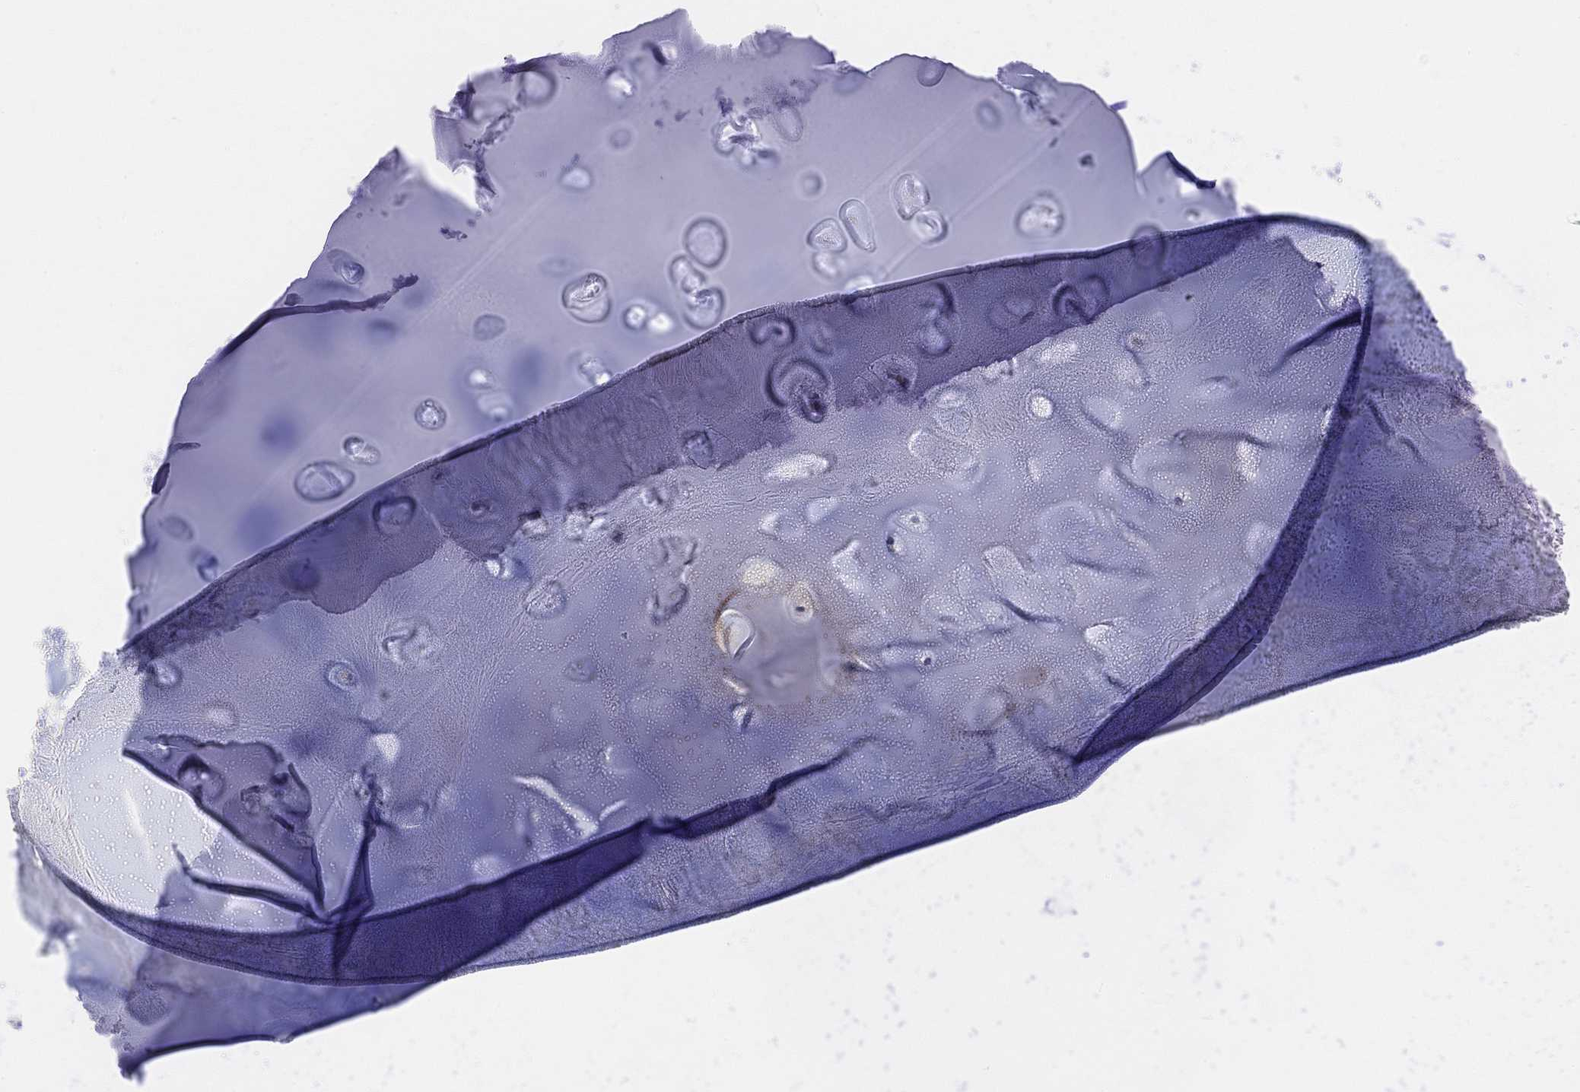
{"staining": {"intensity": "negative", "quantity": "none", "location": "none"}, "tissue": "adipose tissue", "cell_type": "Adipocytes", "image_type": "normal", "snomed": [{"axis": "morphology", "description": "Normal tissue, NOS"}, {"axis": "morphology", "description": "Squamous cell carcinoma, NOS"}, {"axis": "topography", "description": "Cartilage tissue"}, {"axis": "topography", "description": "Lung"}], "caption": "Adipocytes are negative for protein expression in normal human adipose tissue. Brightfield microscopy of immunohistochemistry stained with DAB (3,3'-diaminobenzidine) (brown) and hematoxylin (blue), captured at high magnification.", "gene": "HCRTR1", "patient": {"sex": "male", "age": 66}}